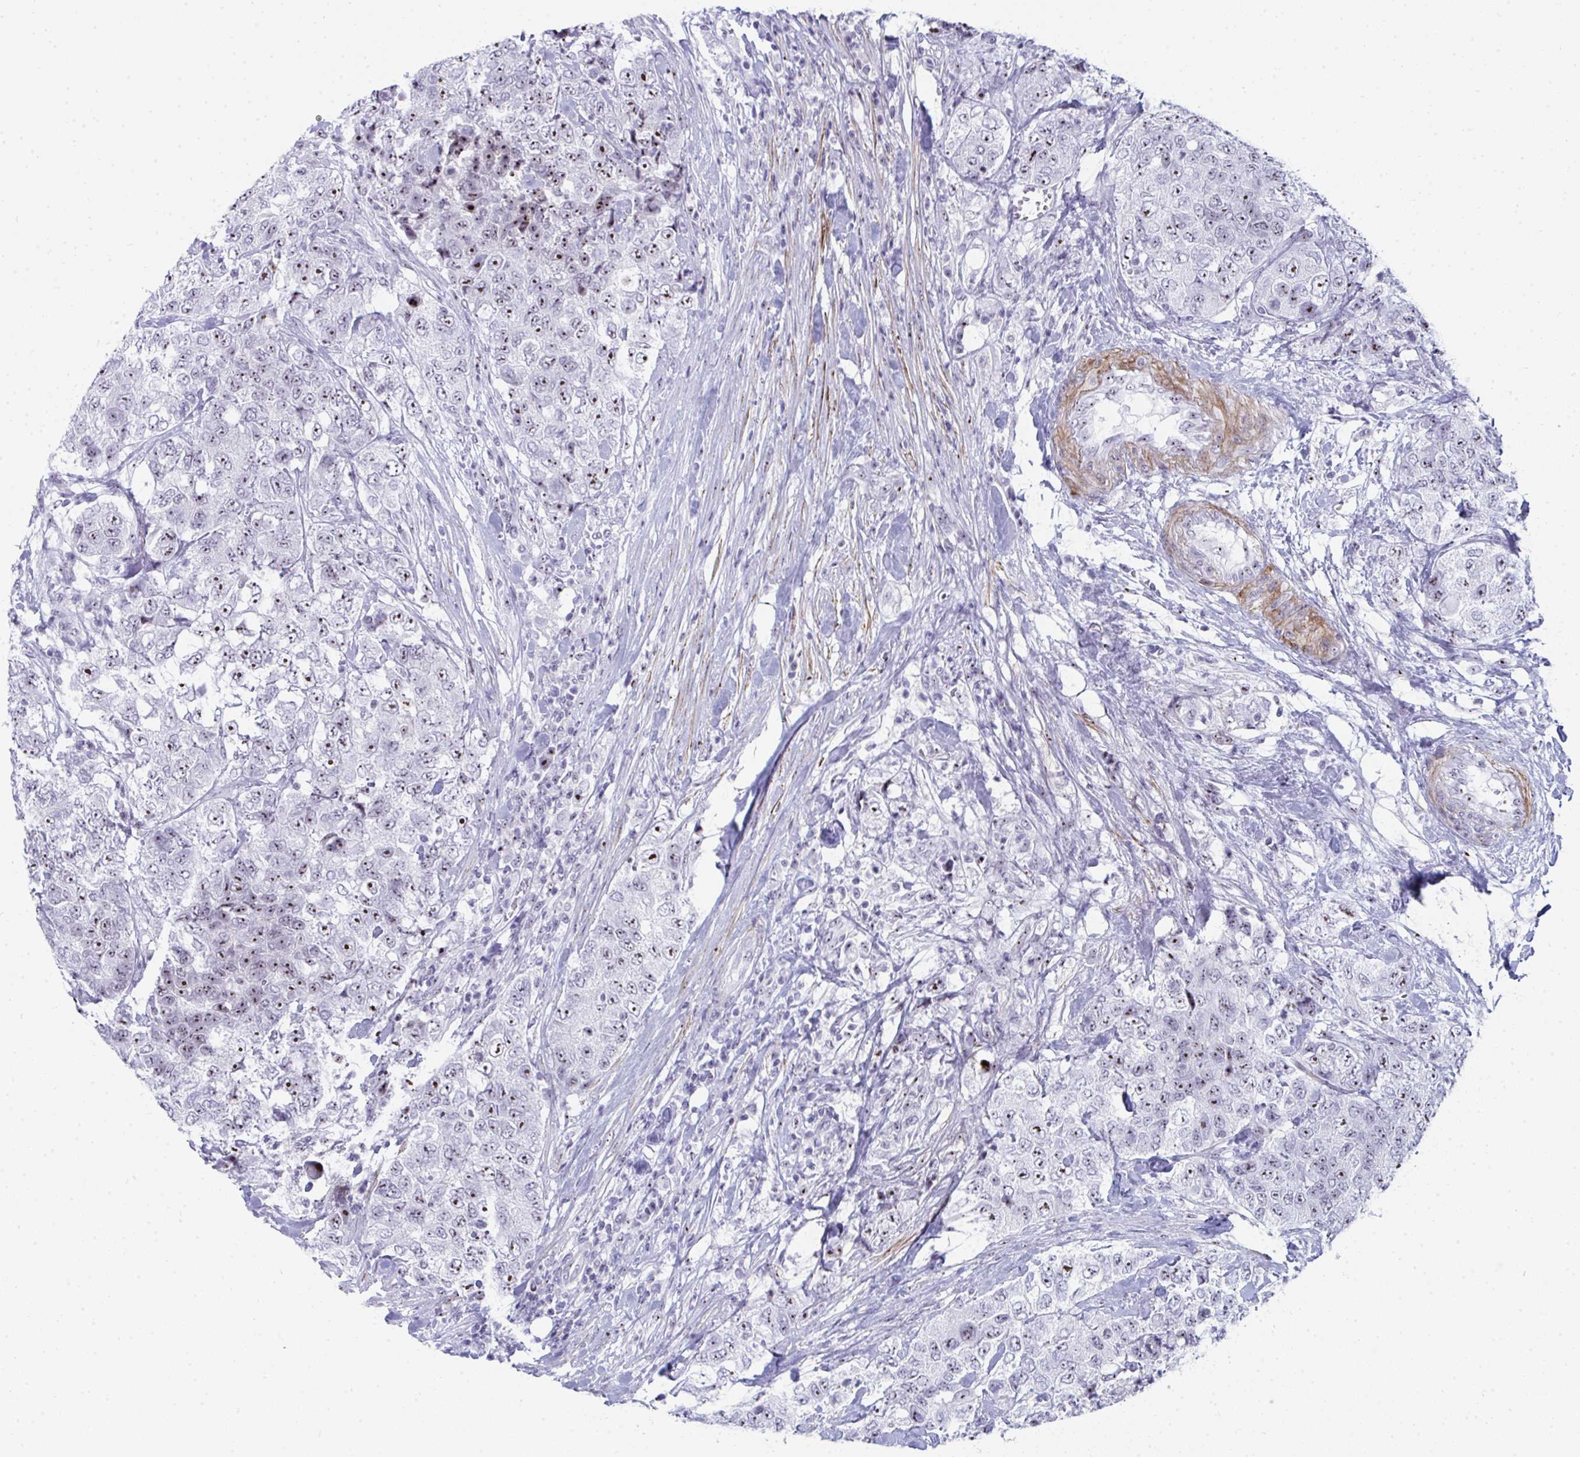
{"staining": {"intensity": "moderate", "quantity": ">75%", "location": "nuclear"}, "tissue": "urothelial cancer", "cell_type": "Tumor cells", "image_type": "cancer", "snomed": [{"axis": "morphology", "description": "Urothelial carcinoma, High grade"}, {"axis": "topography", "description": "Urinary bladder"}], "caption": "A brown stain labels moderate nuclear expression of a protein in high-grade urothelial carcinoma tumor cells.", "gene": "NOP10", "patient": {"sex": "female", "age": 78}}